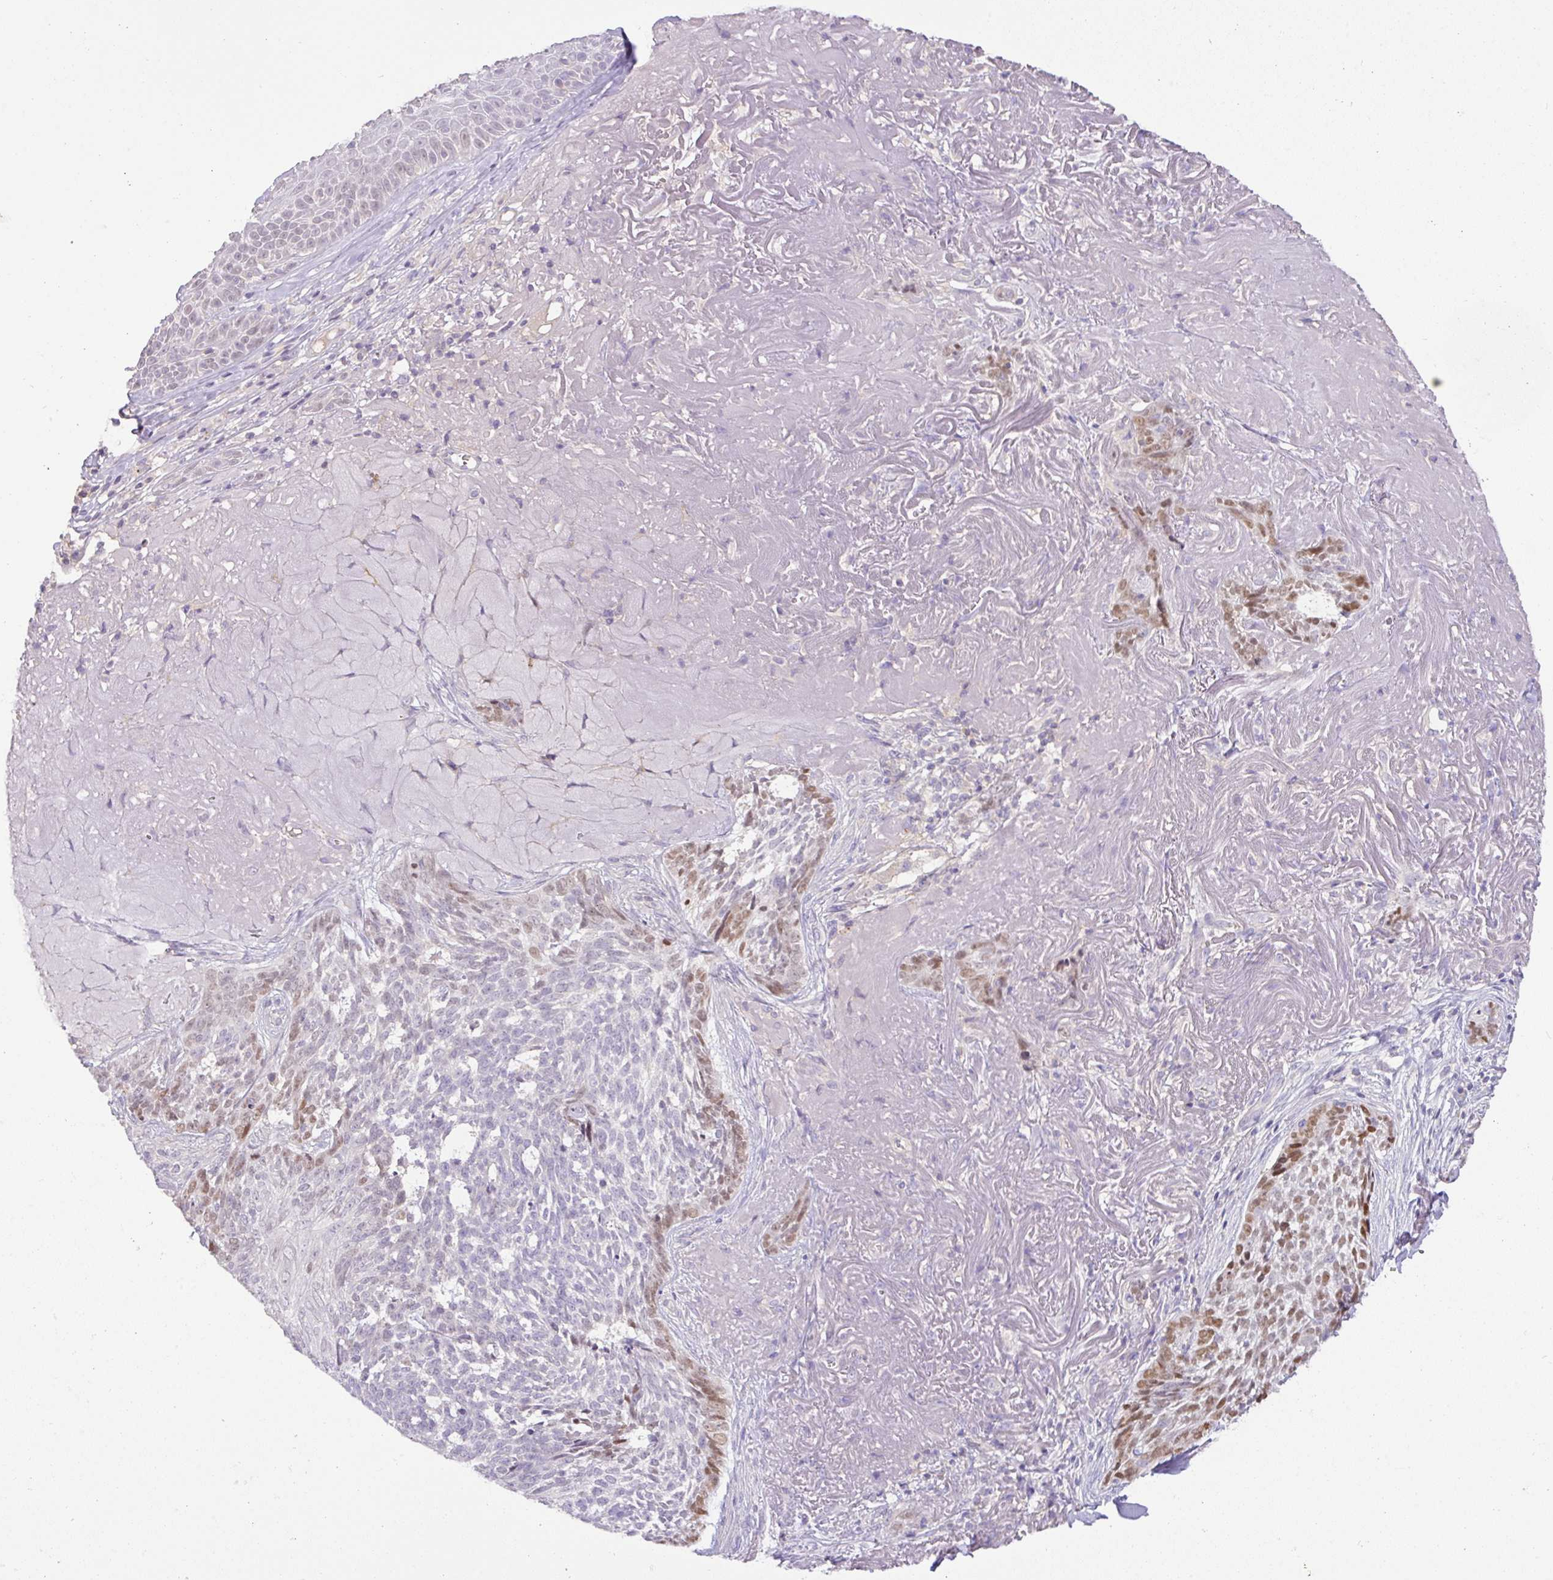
{"staining": {"intensity": "moderate", "quantity": "<25%", "location": "nuclear"}, "tissue": "skin cancer", "cell_type": "Tumor cells", "image_type": "cancer", "snomed": [{"axis": "morphology", "description": "Basal cell carcinoma"}, {"axis": "topography", "description": "Skin"}, {"axis": "topography", "description": "Skin of face"}], "caption": "This is a photomicrograph of immunohistochemistry (IHC) staining of basal cell carcinoma (skin), which shows moderate positivity in the nuclear of tumor cells.", "gene": "HOXC13", "patient": {"sex": "female", "age": 95}}